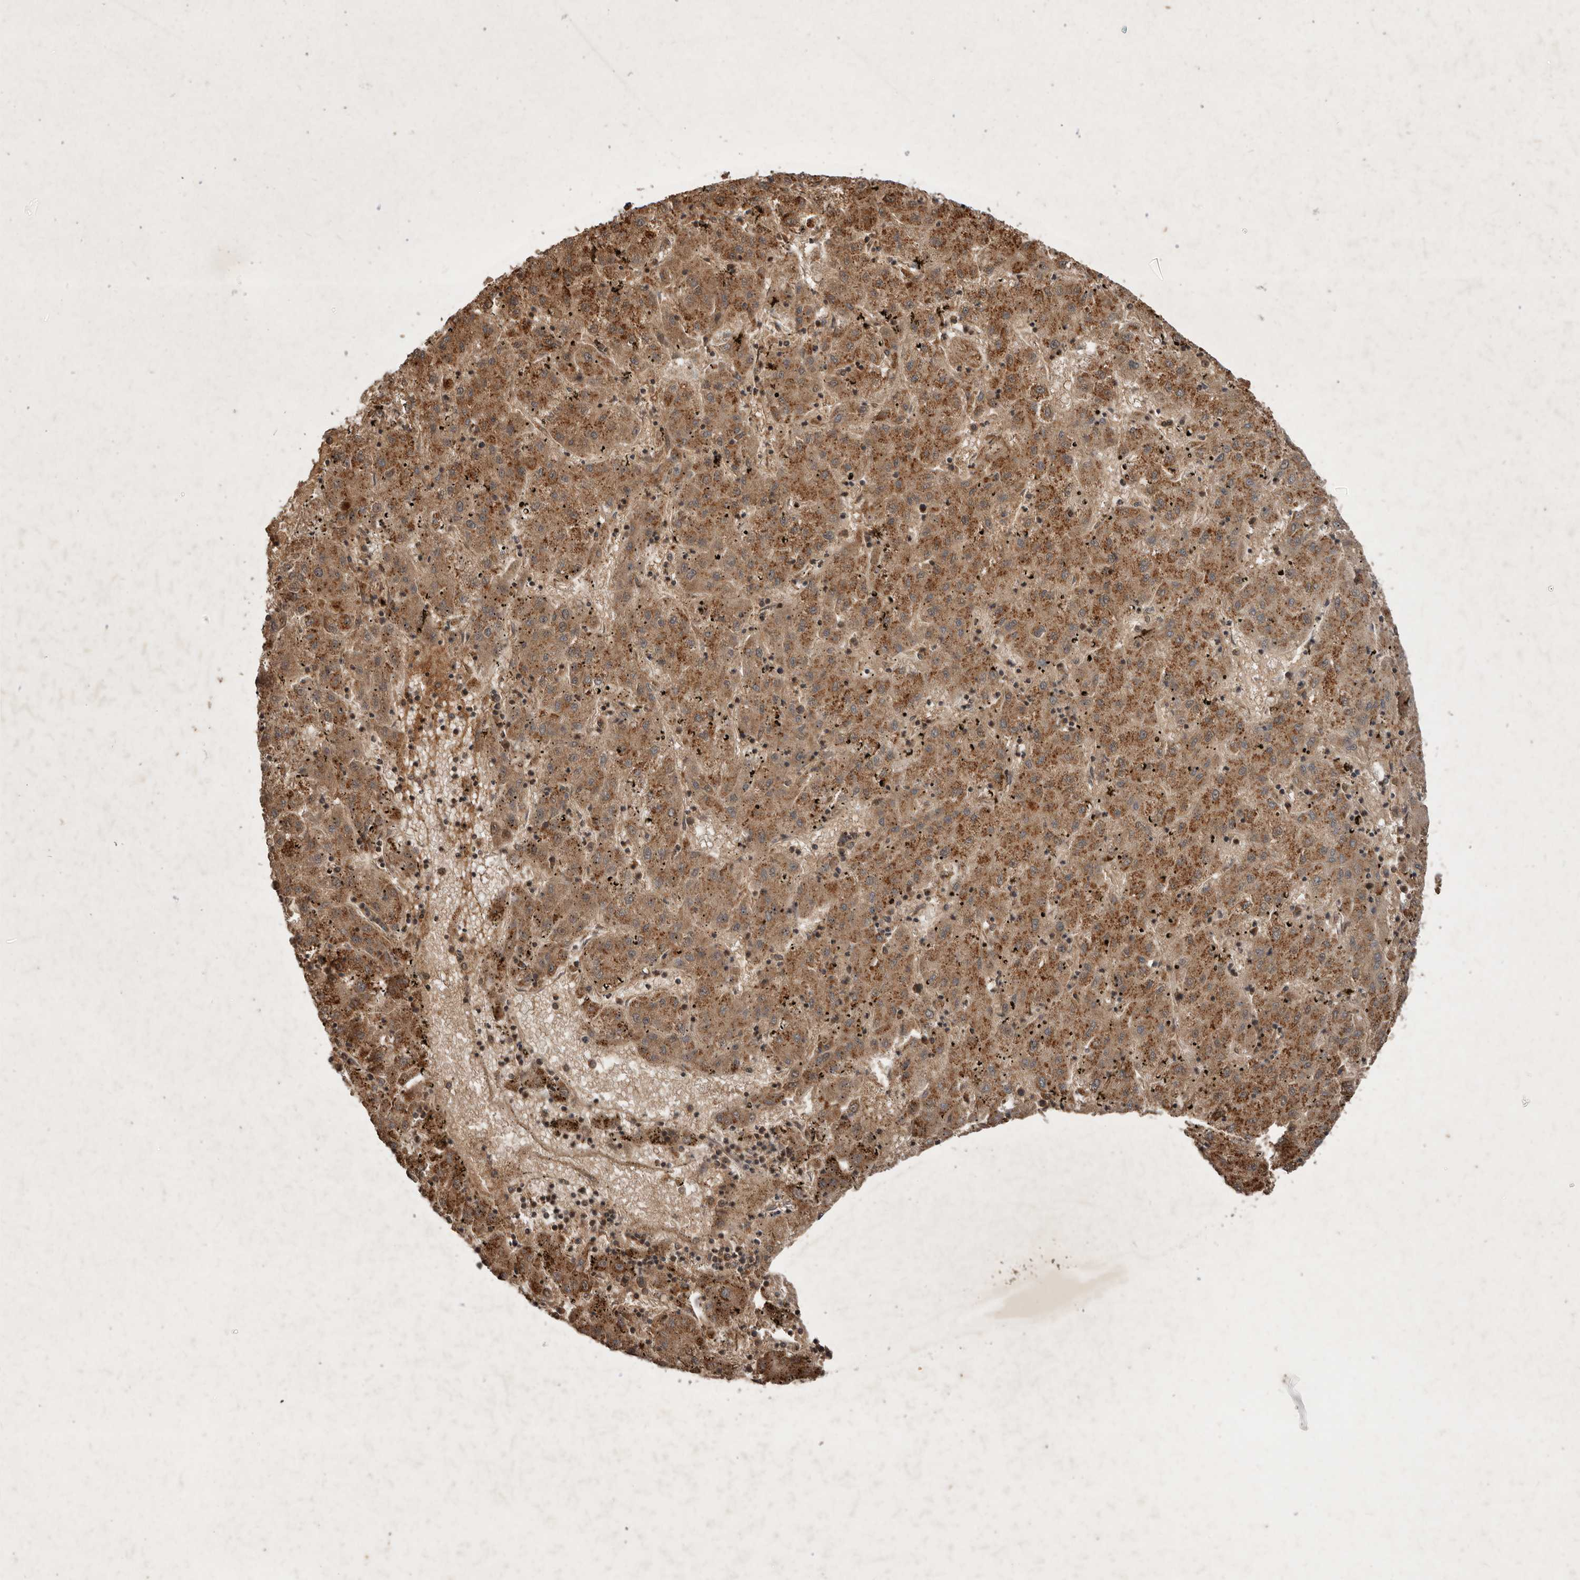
{"staining": {"intensity": "moderate", "quantity": ">75%", "location": "cytoplasmic/membranous"}, "tissue": "liver cancer", "cell_type": "Tumor cells", "image_type": "cancer", "snomed": [{"axis": "morphology", "description": "Carcinoma, Hepatocellular, NOS"}, {"axis": "topography", "description": "Liver"}], "caption": "A medium amount of moderate cytoplasmic/membranous positivity is appreciated in about >75% of tumor cells in liver cancer (hepatocellular carcinoma) tissue.", "gene": "STK36", "patient": {"sex": "male", "age": 72}}